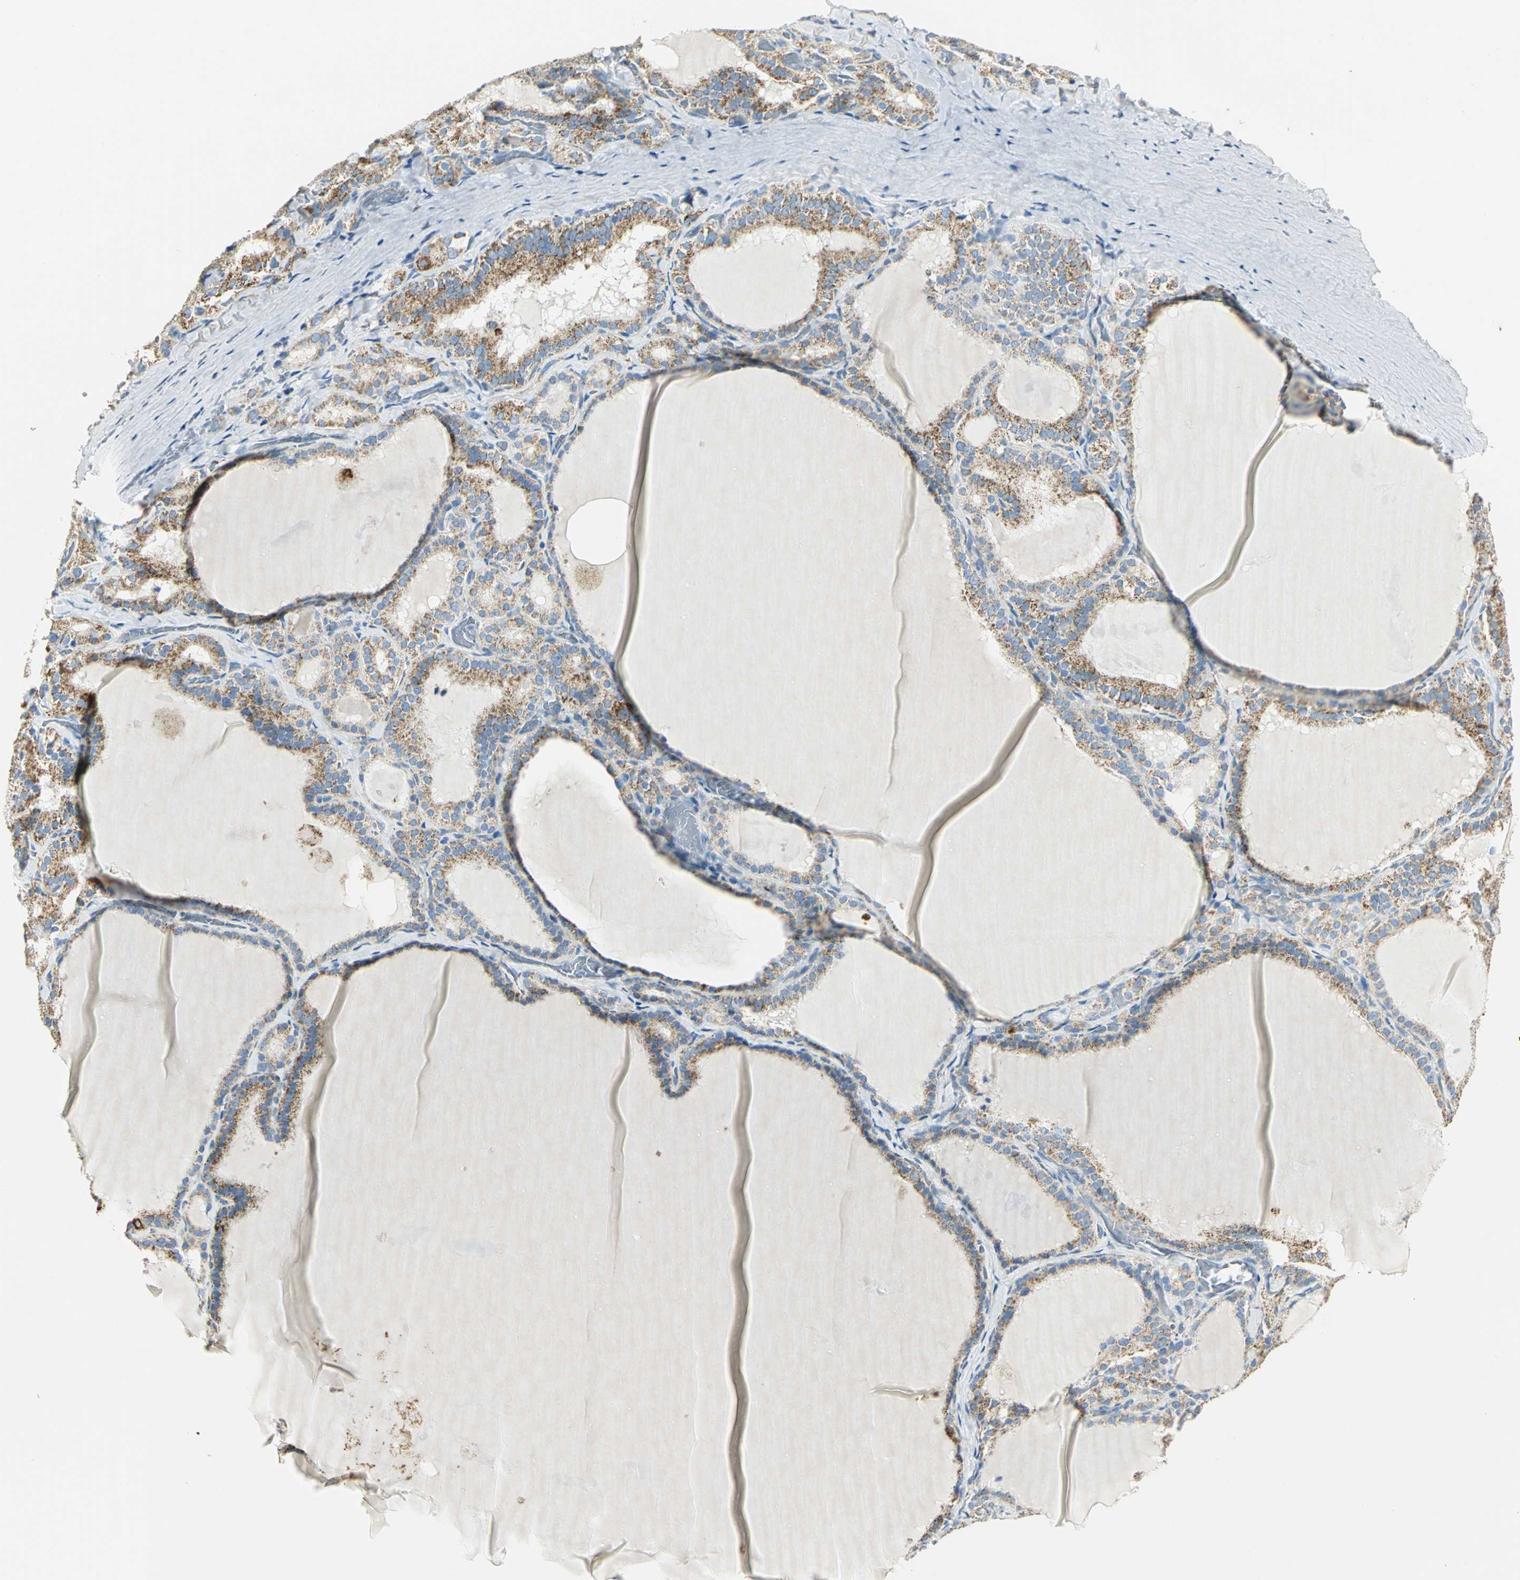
{"staining": {"intensity": "moderate", "quantity": "<25%", "location": "cytoplasmic/membranous"}, "tissue": "thyroid gland", "cell_type": "Glandular cells", "image_type": "normal", "snomed": [{"axis": "morphology", "description": "Normal tissue, NOS"}, {"axis": "topography", "description": "Thyroid gland"}], "caption": "A brown stain shows moderate cytoplasmic/membranous staining of a protein in glandular cells of unremarkable human thyroid gland. The staining was performed using DAB (3,3'-diaminobenzidine), with brown indicating positive protein expression. Nuclei are stained blue with hematoxylin.", "gene": "NTRK1", "patient": {"sex": "female", "age": 33}}